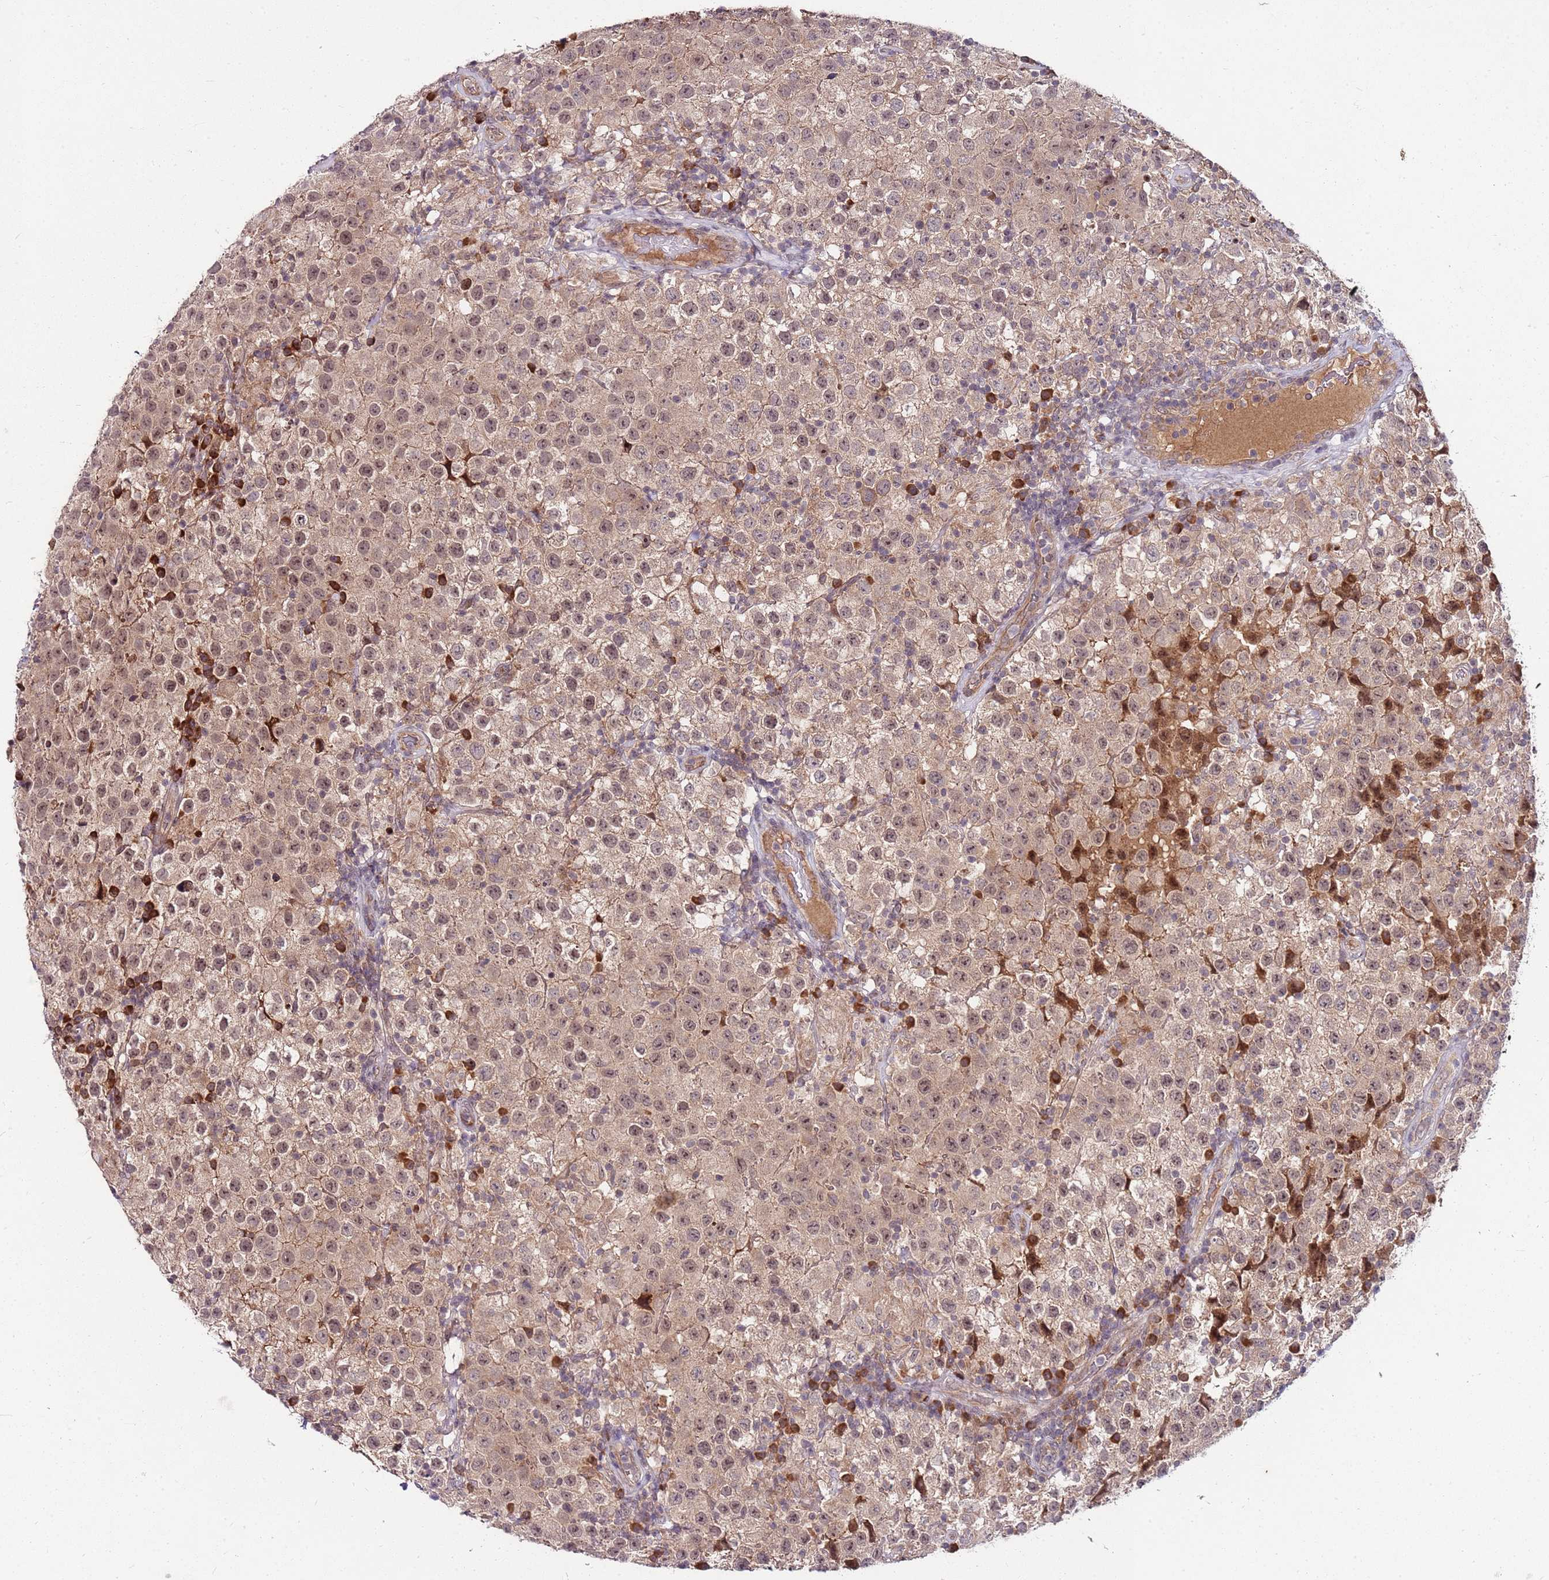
{"staining": {"intensity": "weak", "quantity": ">75%", "location": "cytoplasmic/membranous,nuclear"}, "tissue": "testis cancer", "cell_type": "Tumor cells", "image_type": "cancer", "snomed": [{"axis": "morphology", "description": "Seminoma, NOS"}, {"axis": "morphology", "description": "Carcinoma, Embryonal, NOS"}, {"axis": "topography", "description": "Testis"}], "caption": "A high-resolution image shows immunohistochemistry staining of embryonal carcinoma (testis), which shows weak cytoplasmic/membranous and nuclear staining in approximately >75% of tumor cells.", "gene": "FBXL22", "patient": {"sex": "male", "age": 41}}